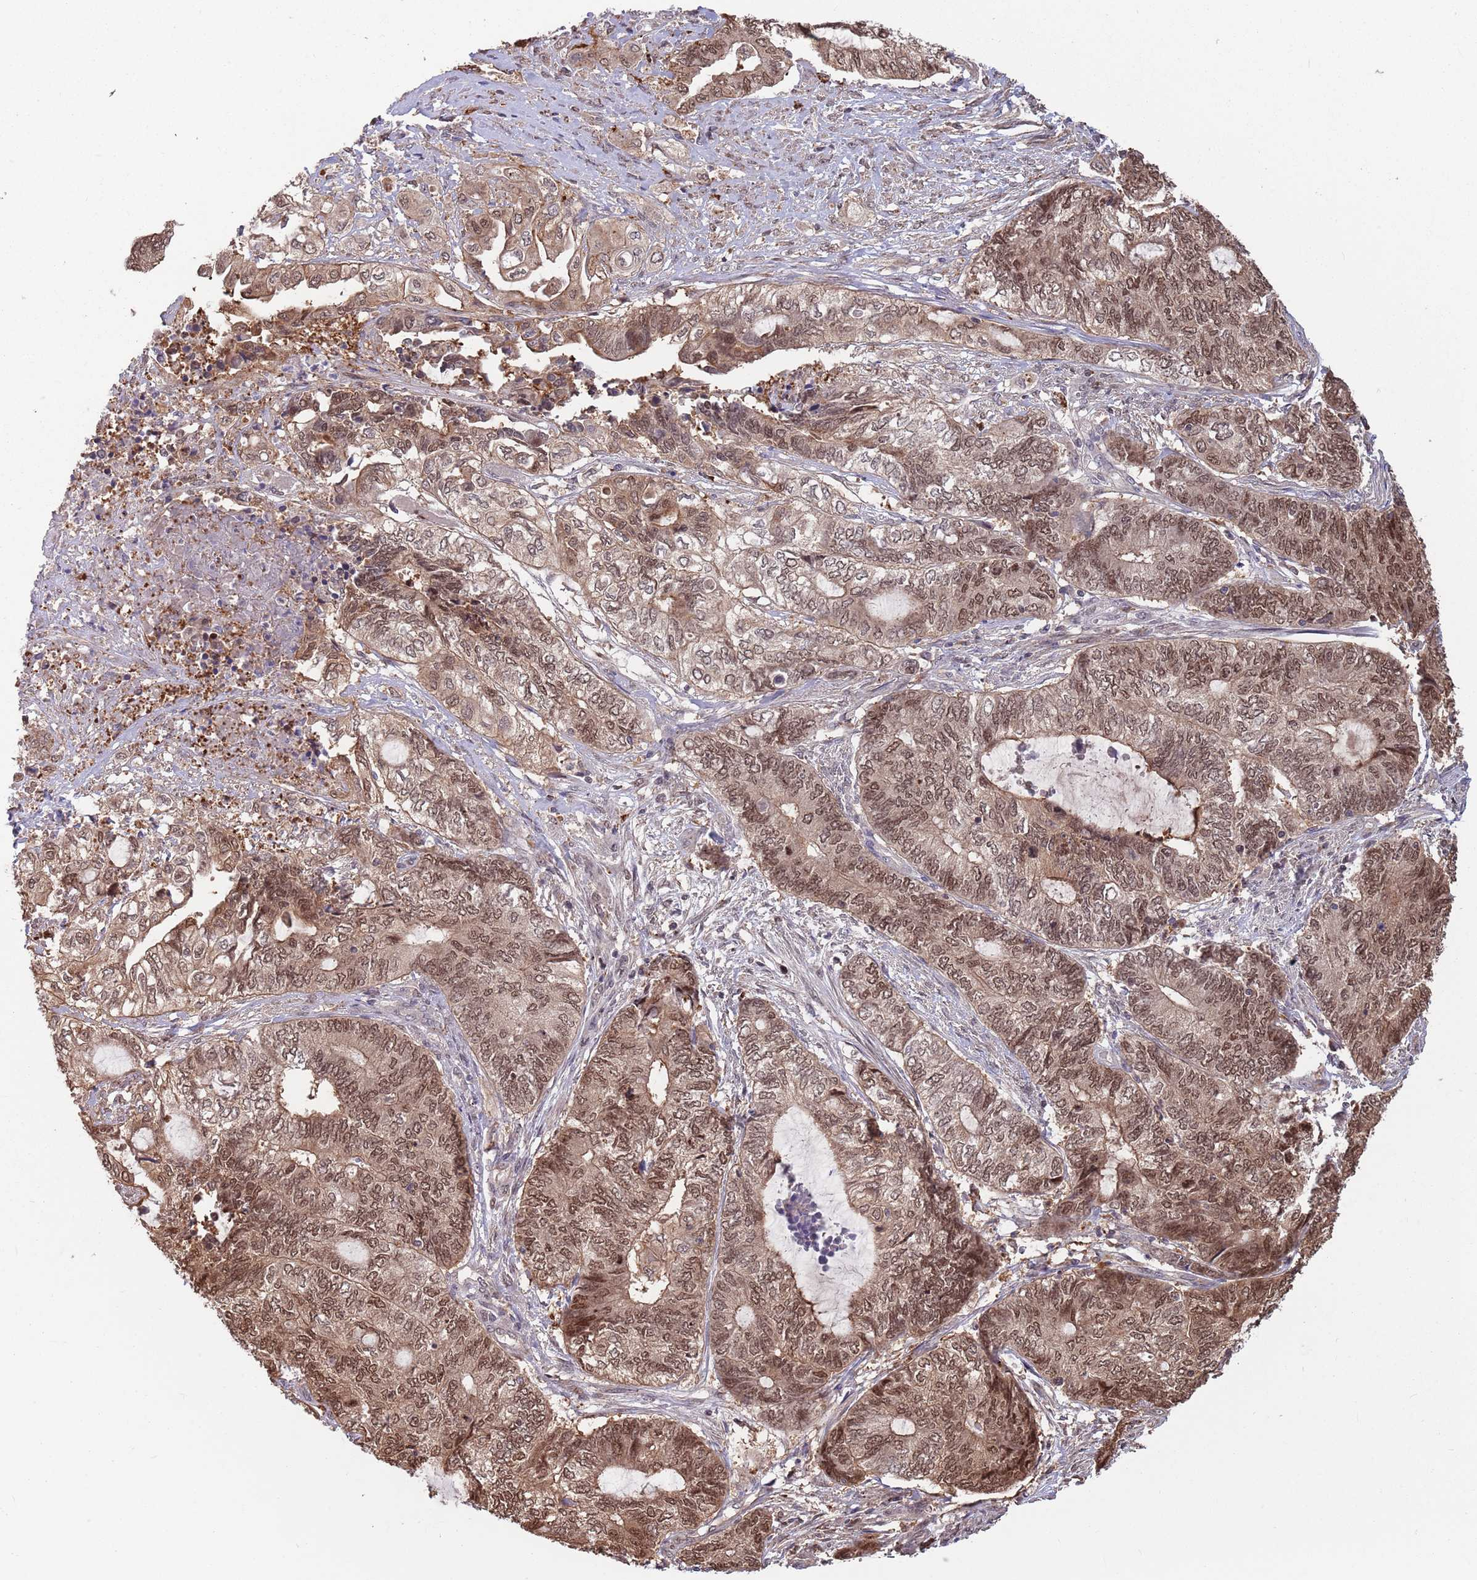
{"staining": {"intensity": "moderate", "quantity": ">75%", "location": "cytoplasmic/membranous,nuclear"}, "tissue": "endometrial cancer", "cell_type": "Tumor cells", "image_type": "cancer", "snomed": [{"axis": "morphology", "description": "Adenocarcinoma, NOS"}, {"axis": "topography", "description": "Uterus"}, {"axis": "topography", "description": "Endometrium"}], "caption": "The image exhibits a brown stain indicating the presence of a protein in the cytoplasmic/membranous and nuclear of tumor cells in adenocarcinoma (endometrial).", "gene": "SALL1", "patient": {"sex": "female", "age": 70}}